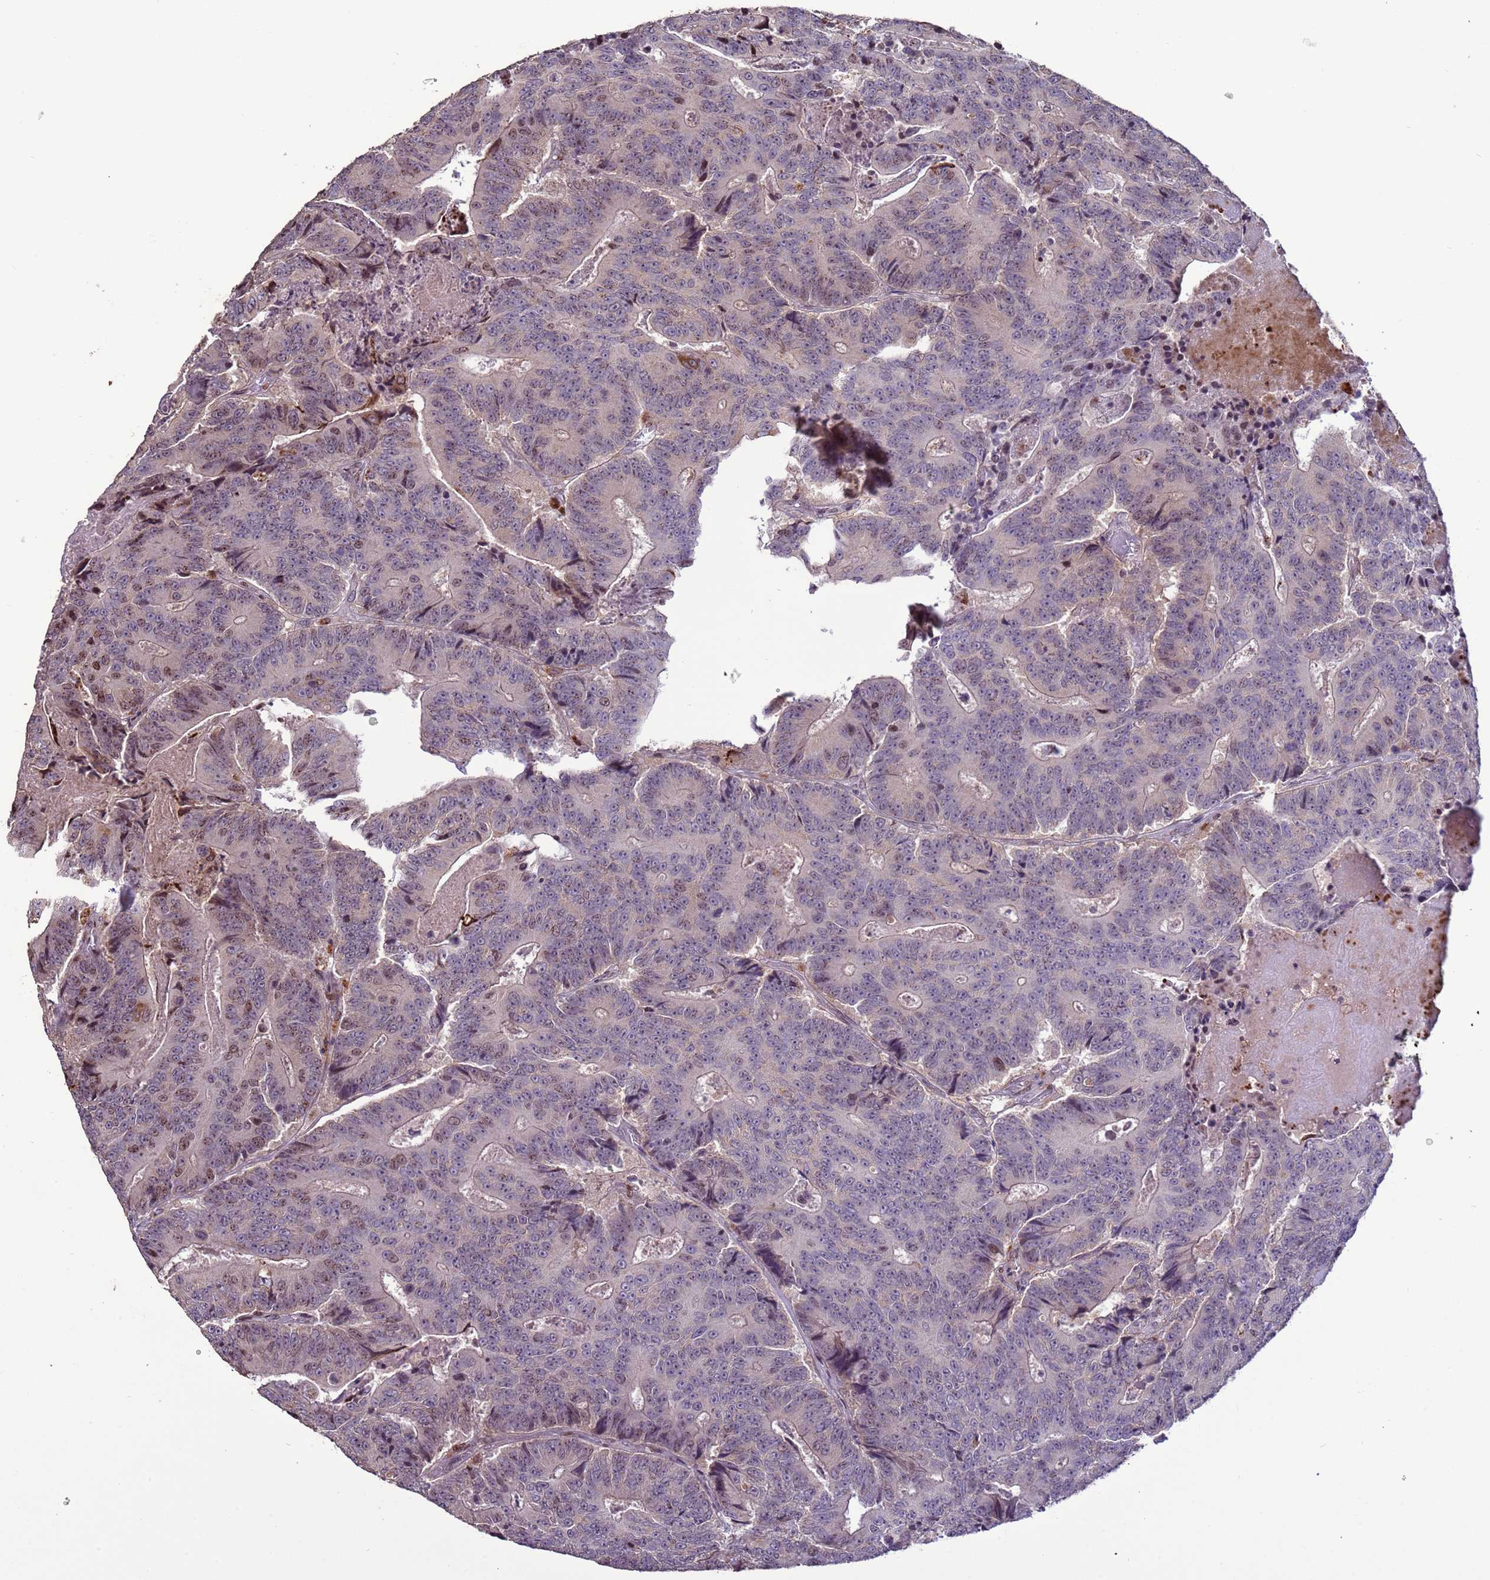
{"staining": {"intensity": "weak", "quantity": "<25%", "location": "nuclear"}, "tissue": "colorectal cancer", "cell_type": "Tumor cells", "image_type": "cancer", "snomed": [{"axis": "morphology", "description": "Adenocarcinoma, NOS"}, {"axis": "topography", "description": "Colon"}], "caption": "Tumor cells show no significant expression in colorectal cancer.", "gene": "HGH1", "patient": {"sex": "male", "age": 83}}